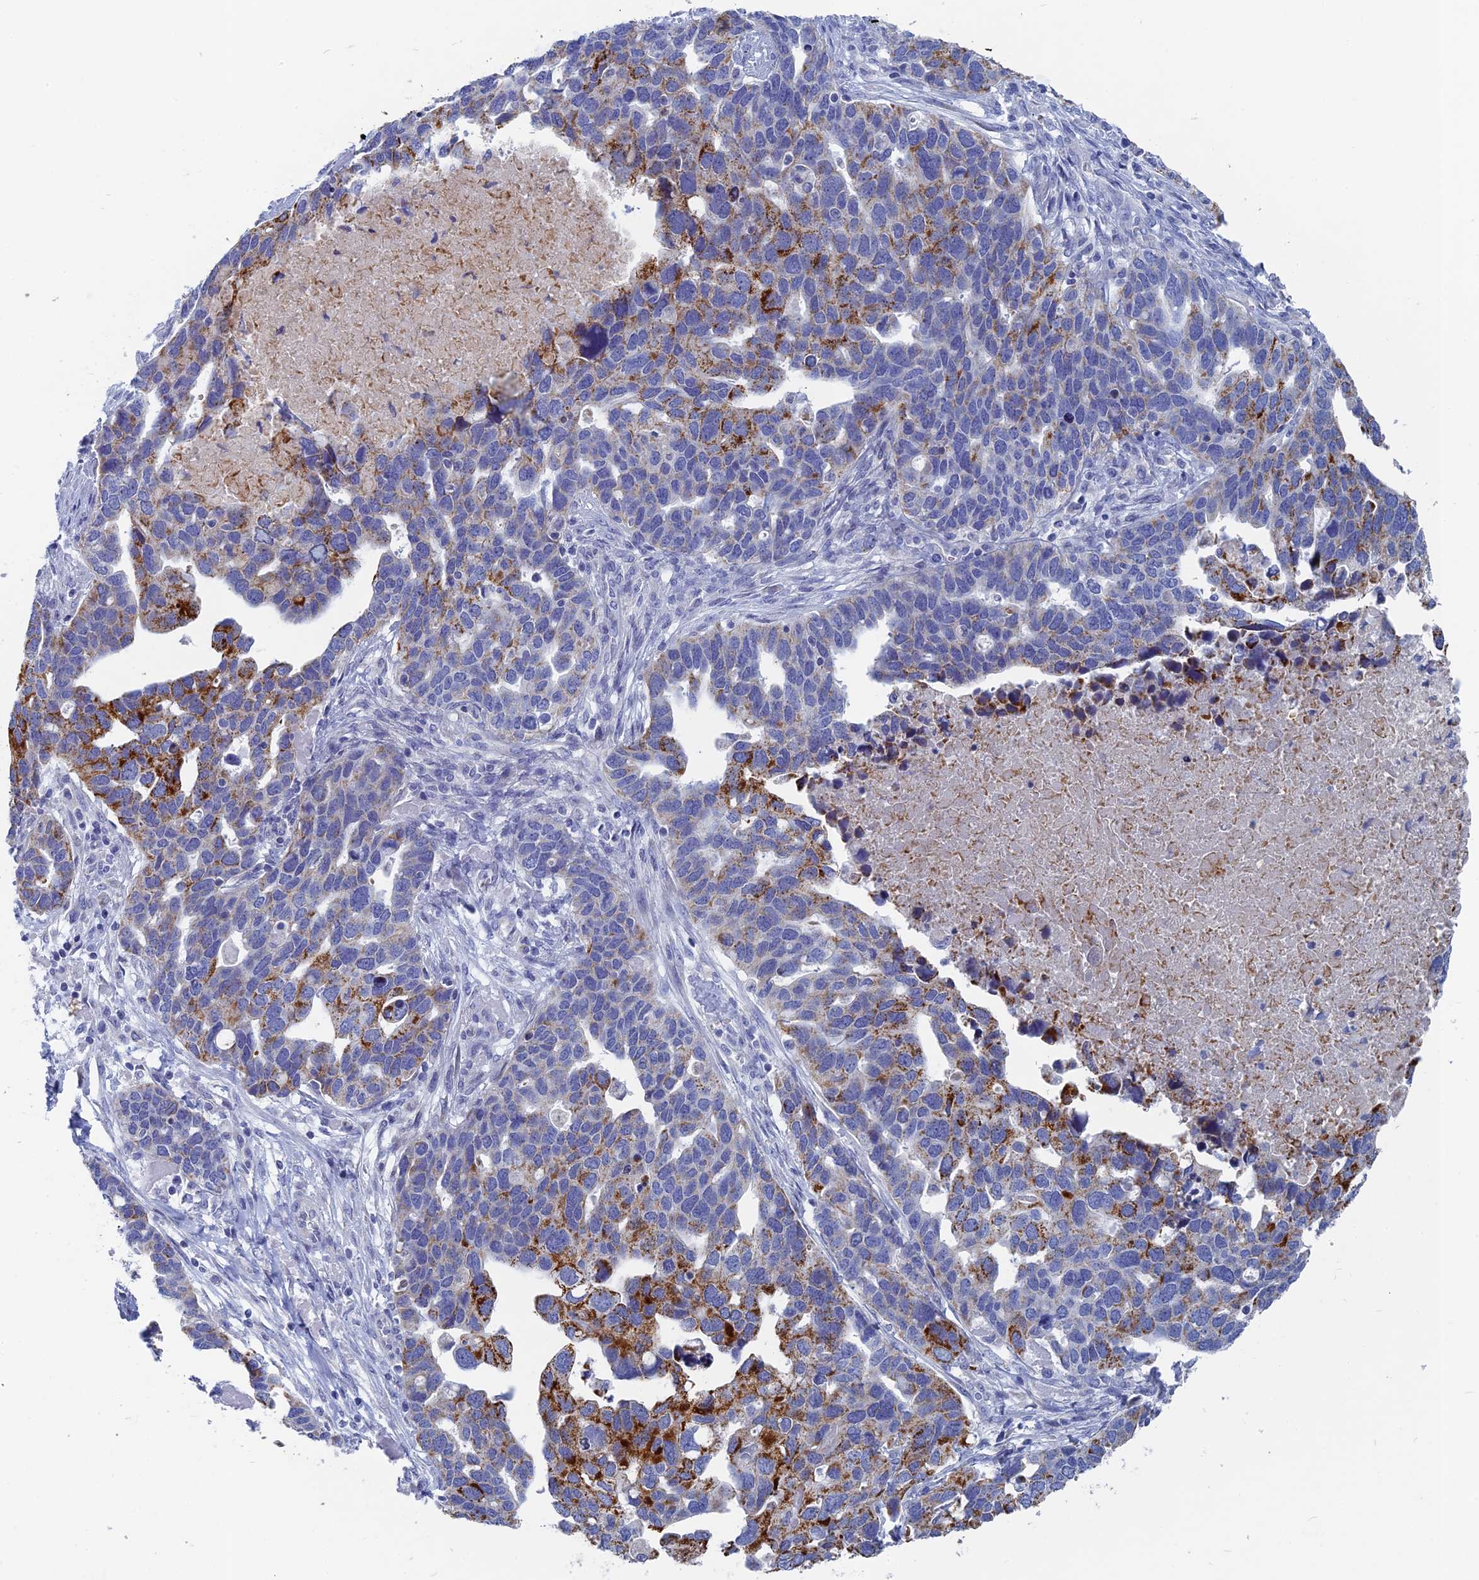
{"staining": {"intensity": "moderate", "quantity": "25%-75%", "location": "cytoplasmic/membranous"}, "tissue": "ovarian cancer", "cell_type": "Tumor cells", "image_type": "cancer", "snomed": [{"axis": "morphology", "description": "Cystadenocarcinoma, serous, NOS"}, {"axis": "topography", "description": "Ovary"}], "caption": "Immunohistochemical staining of serous cystadenocarcinoma (ovarian) exhibits moderate cytoplasmic/membranous protein expression in about 25%-75% of tumor cells.", "gene": "HIGD1A", "patient": {"sex": "female", "age": 54}}